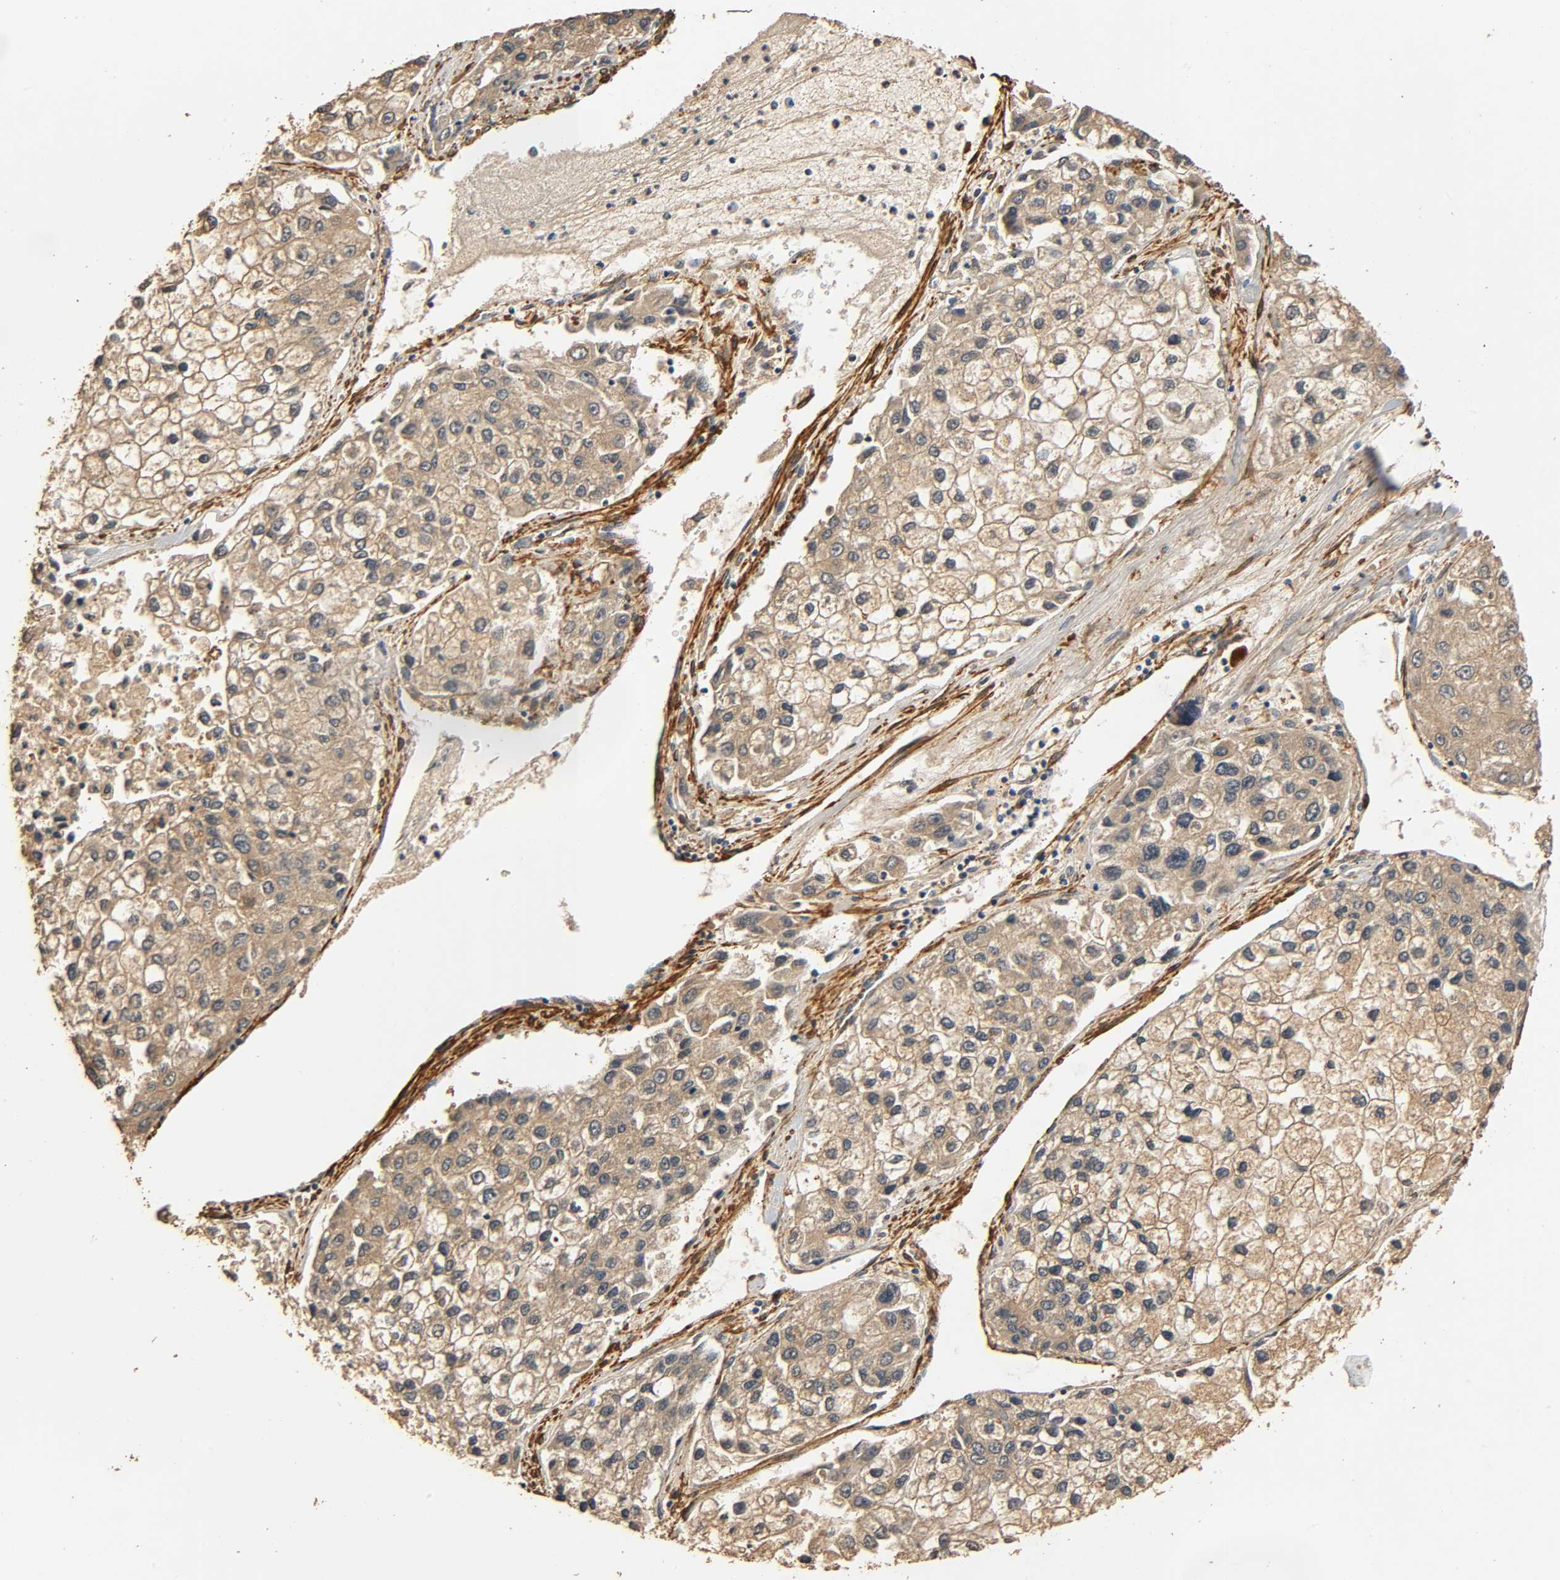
{"staining": {"intensity": "weak", "quantity": ">75%", "location": "cytoplasmic/membranous"}, "tissue": "liver cancer", "cell_type": "Tumor cells", "image_type": "cancer", "snomed": [{"axis": "morphology", "description": "Carcinoma, Hepatocellular, NOS"}, {"axis": "topography", "description": "Liver"}], "caption": "A brown stain shows weak cytoplasmic/membranous staining of a protein in human hepatocellular carcinoma (liver) tumor cells.", "gene": "GSTA3", "patient": {"sex": "female", "age": 66}}